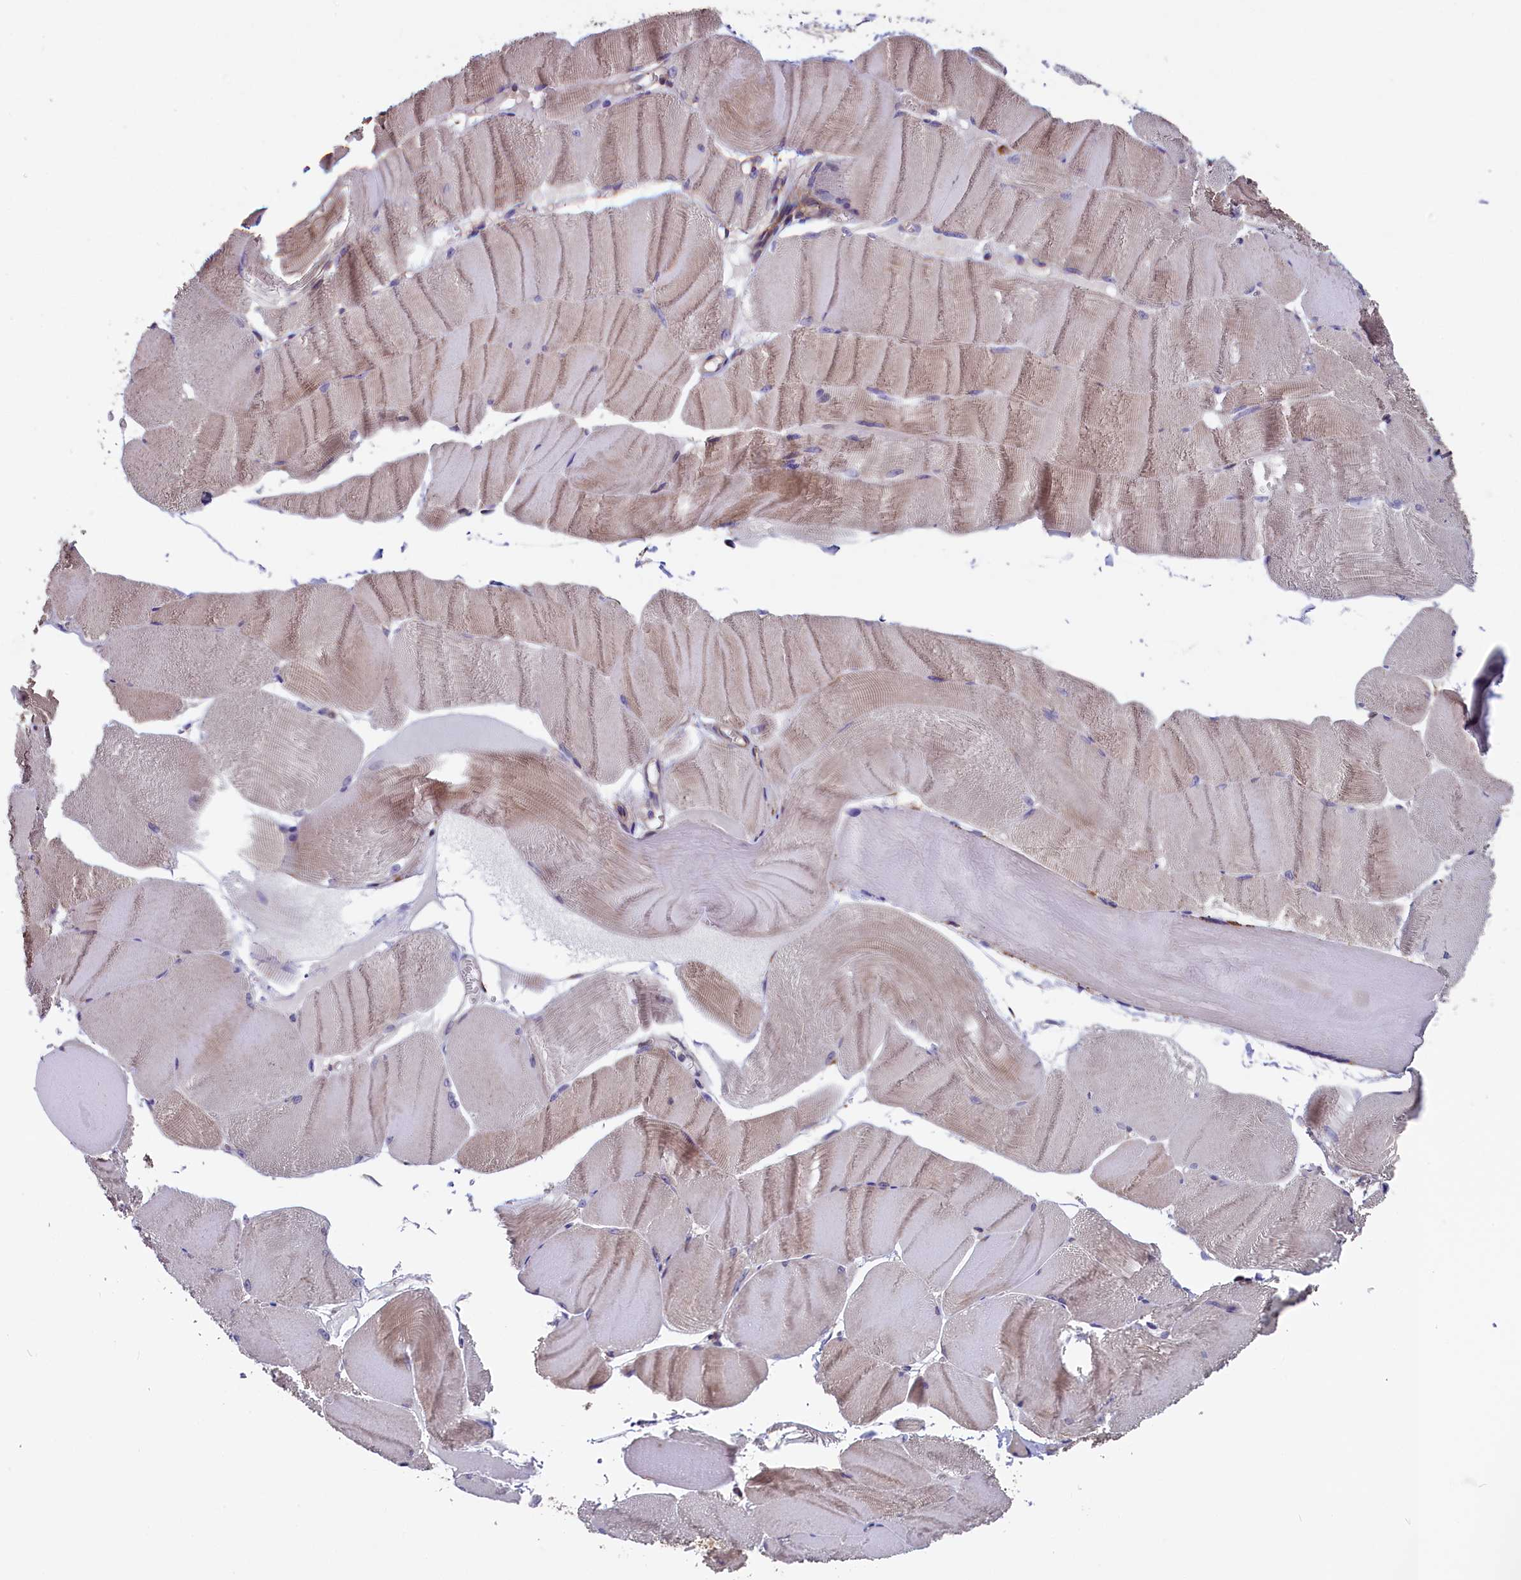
{"staining": {"intensity": "weak", "quantity": "<25%", "location": "cytoplasmic/membranous"}, "tissue": "skeletal muscle", "cell_type": "Myocytes", "image_type": "normal", "snomed": [{"axis": "morphology", "description": "Normal tissue, NOS"}, {"axis": "morphology", "description": "Basal cell carcinoma"}, {"axis": "topography", "description": "Skeletal muscle"}], "caption": "Immunohistochemistry (IHC) micrograph of unremarkable human skeletal muscle stained for a protein (brown), which exhibits no staining in myocytes. (Brightfield microscopy of DAB (3,3'-diaminobenzidine) immunohistochemistry (IHC) at high magnification).", "gene": "GPR108", "patient": {"sex": "female", "age": 64}}